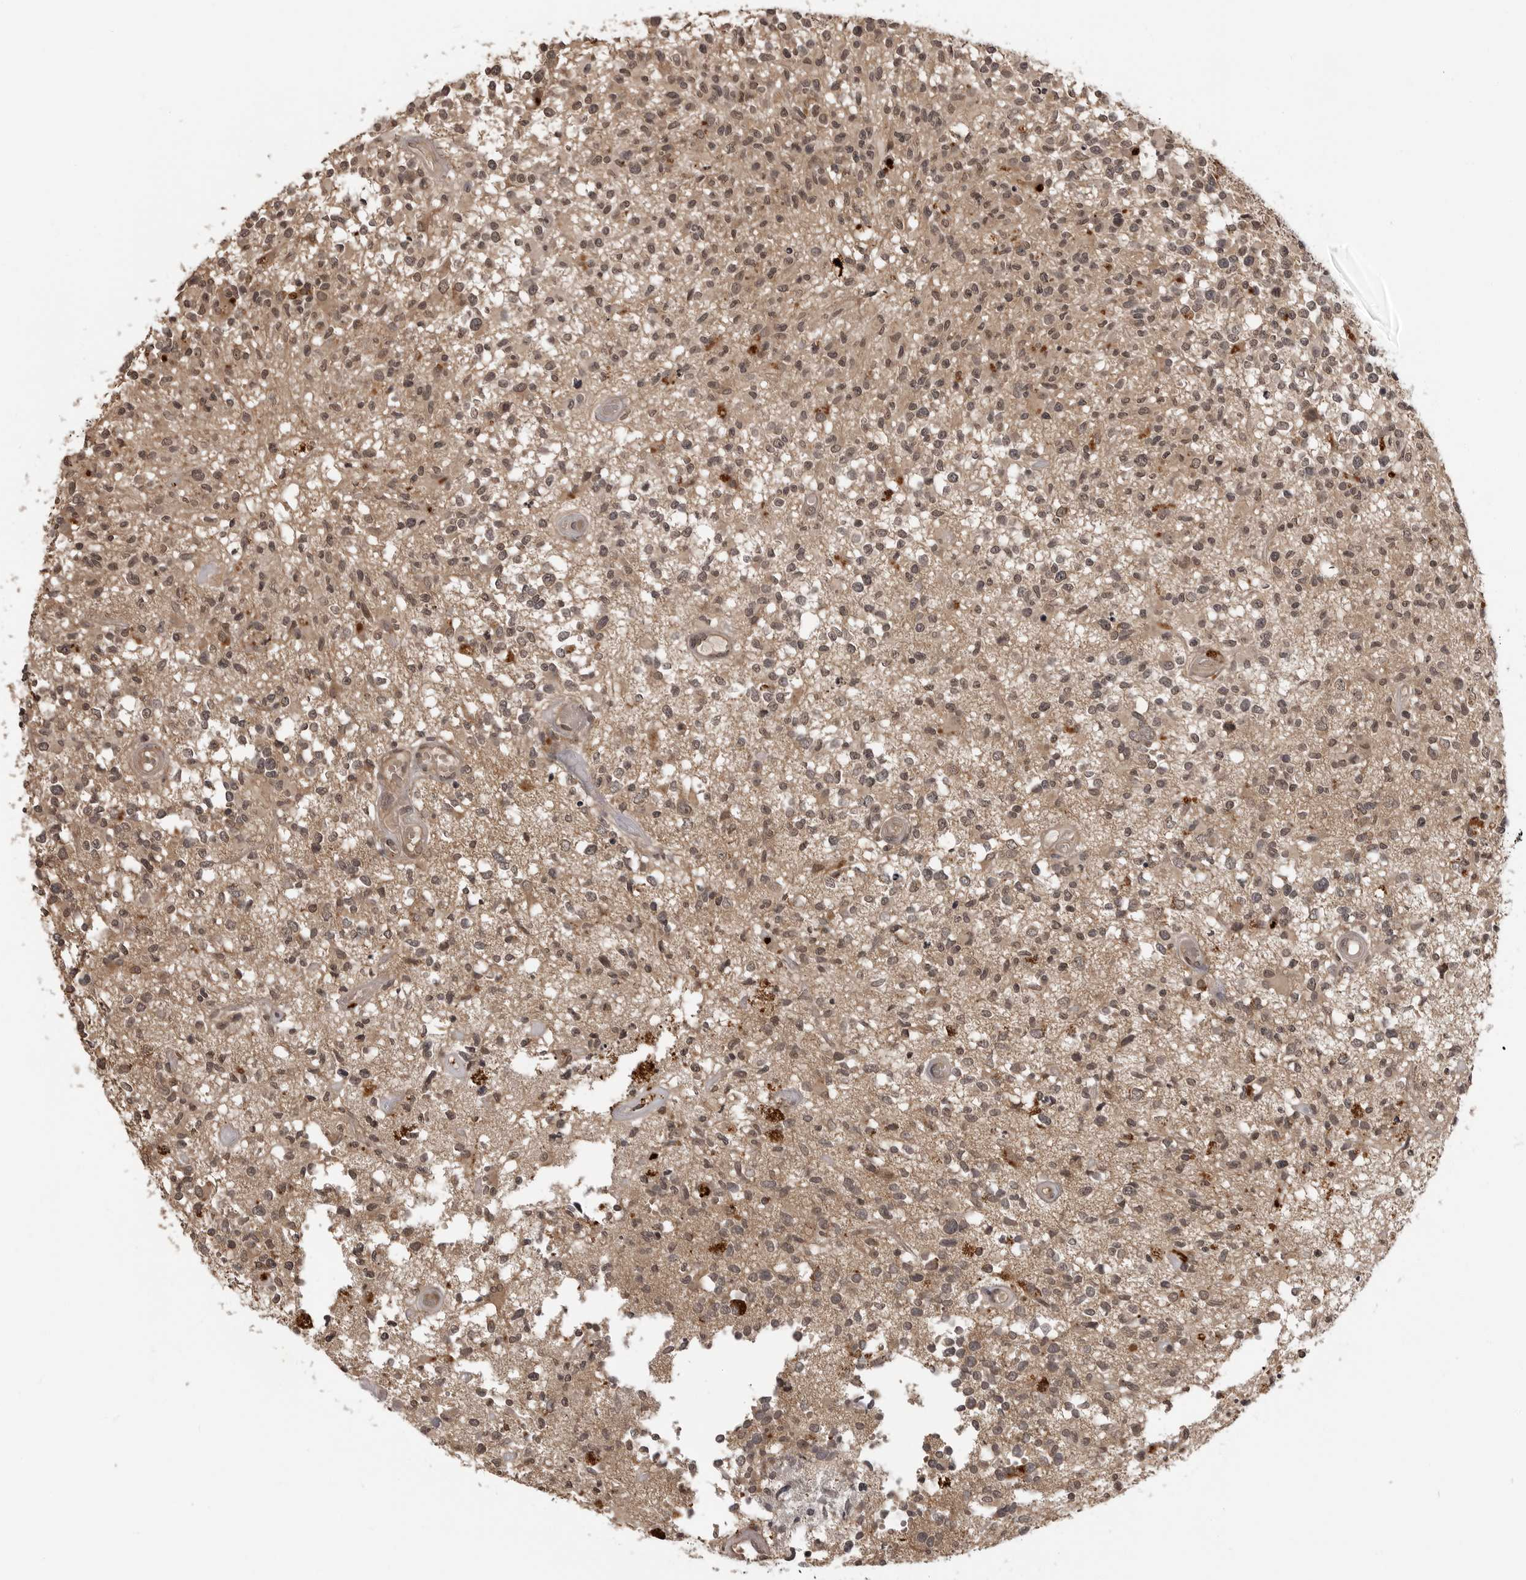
{"staining": {"intensity": "weak", "quantity": ">75%", "location": "nuclear"}, "tissue": "glioma", "cell_type": "Tumor cells", "image_type": "cancer", "snomed": [{"axis": "morphology", "description": "Glioma, malignant, High grade"}, {"axis": "morphology", "description": "Glioblastoma, NOS"}, {"axis": "topography", "description": "Brain"}], "caption": "A photomicrograph showing weak nuclear expression in about >75% of tumor cells in malignant glioma (high-grade), as visualized by brown immunohistochemical staining.", "gene": "IL24", "patient": {"sex": "male", "age": 60}}